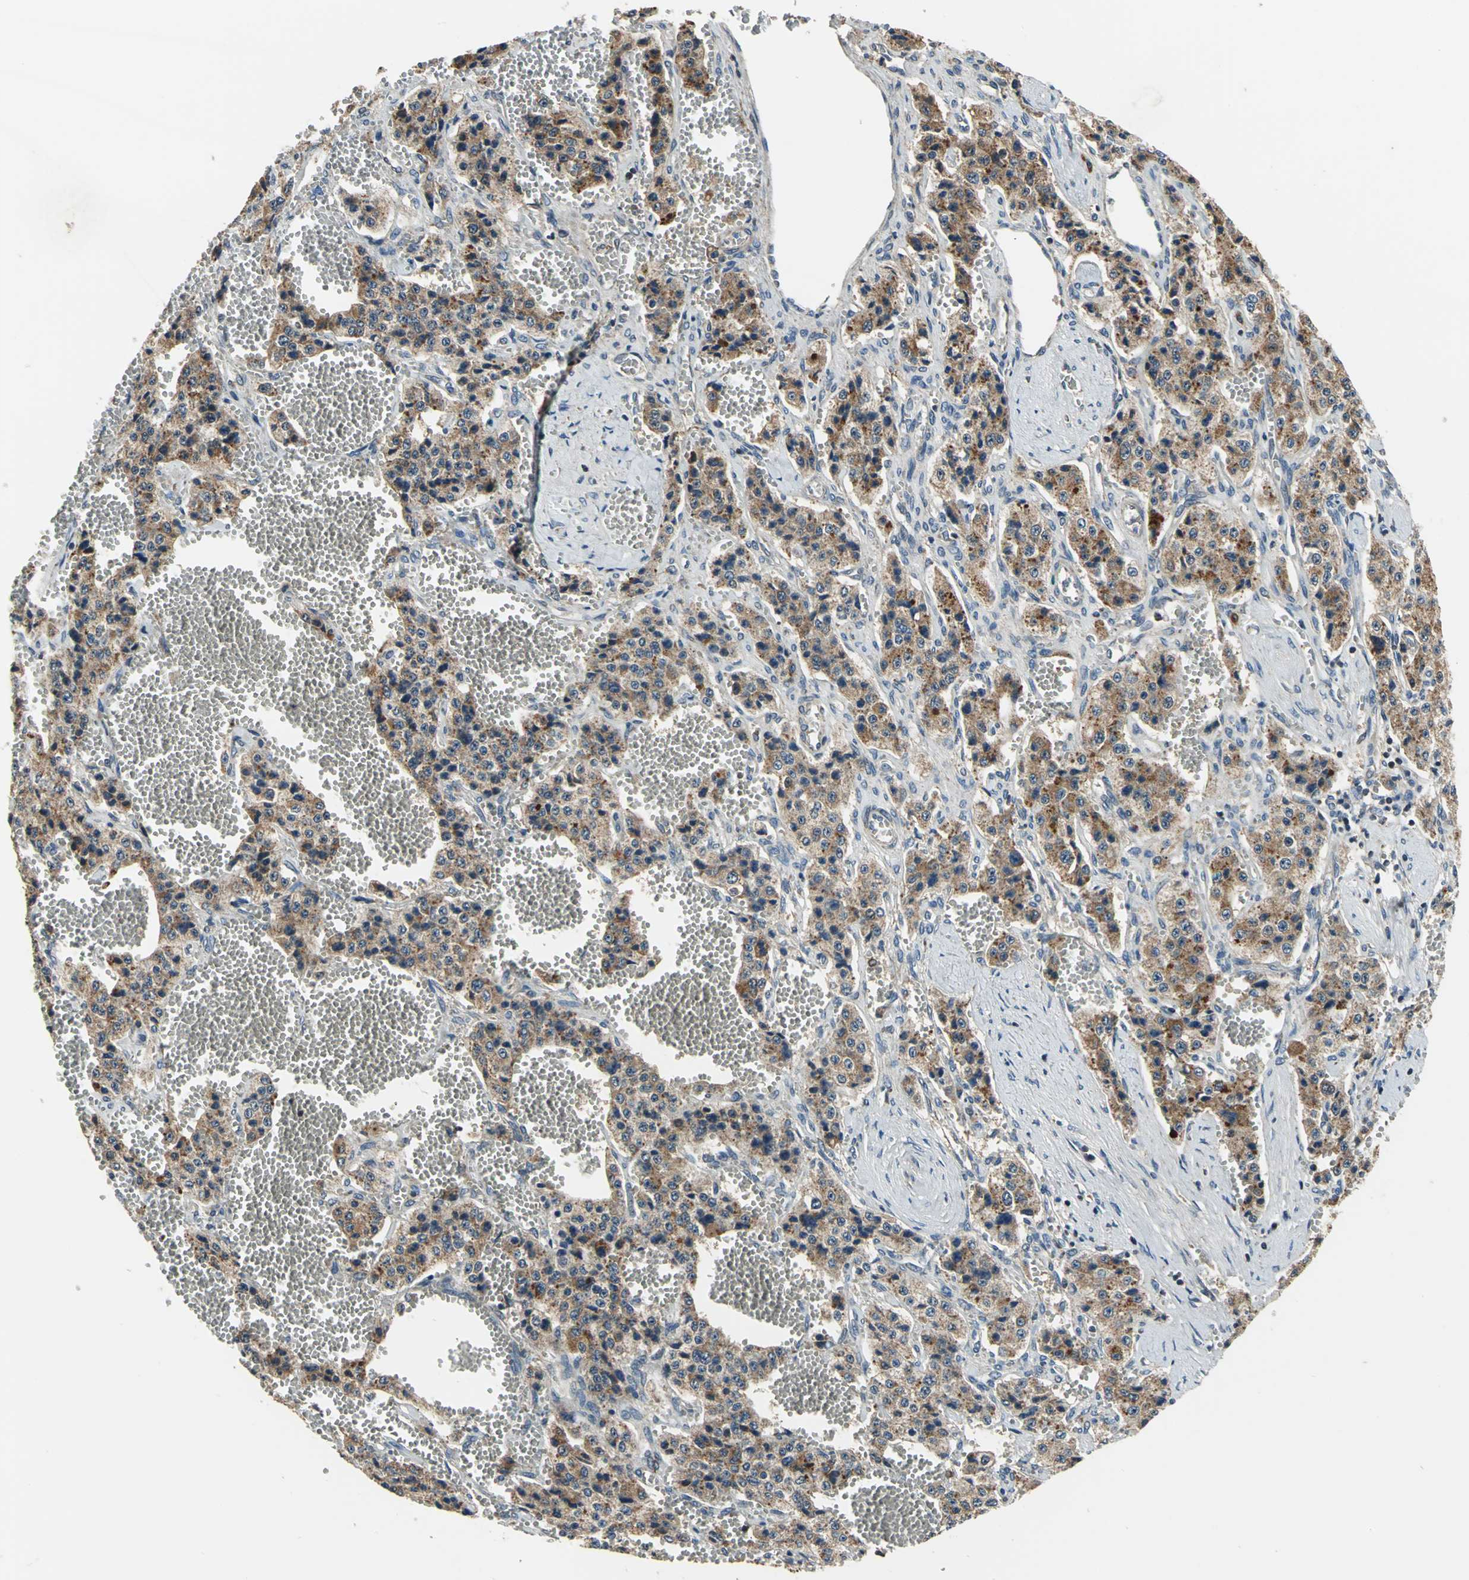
{"staining": {"intensity": "moderate", "quantity": ">75%", "location": "cytoplasmic/membranous"}, "tissue": "carcinoid", "cell_type": "Tumor cells", "image_type": "cancer", "snomed": [{"axis": "morphology", "description": "Carcinoid, malignant, NOS"}, {"axis": "topography", "description": "Small intestine"}], "caption": "An IHC photomicrograph of neoplastic tissue is shown. Protein staining in brown highlights moderate cytoplasmic/membranous positivity in carcinoid (malignant) within tumor cells. Nuclei are stained in blue.", "gene": "TRAK1", "patient": {"sex": "male", "age": 52}}